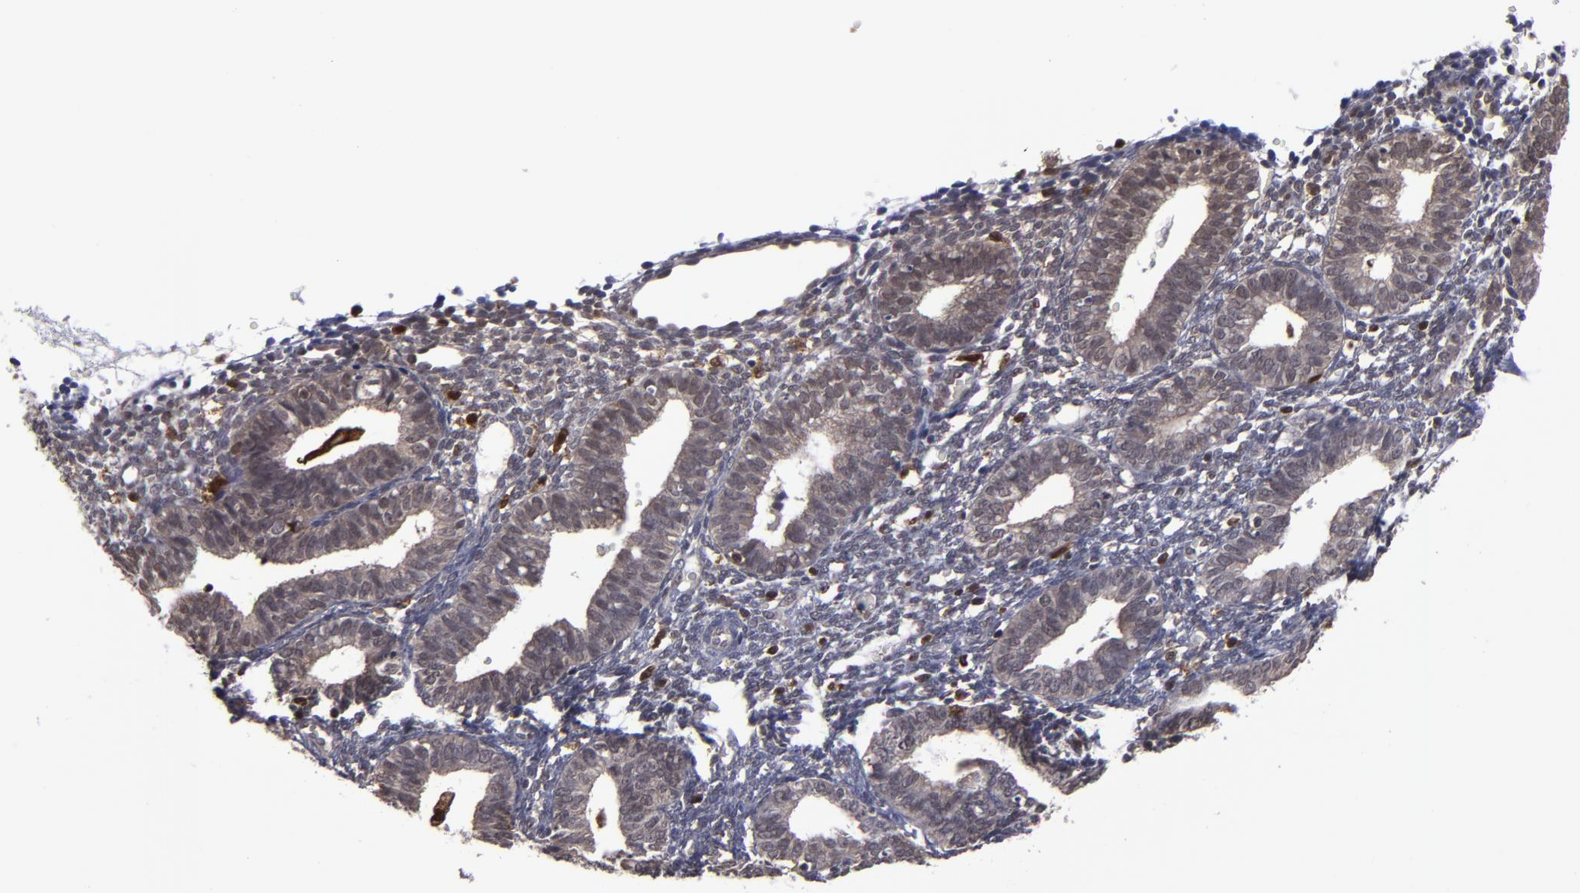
{"staining": {"intensity": "strong", "quantity": "<25%", "location": "cytoplasmic/membranous,nuclear"}, "tissue": "endometrium", "cell_type": "Cells in endometrial stroma", "image_type": "normal", "snomed": [{"axis": "morphology", "description": "Normal tissue, NOS"}, {"axis": "topography", "description": "Endometrium"}], "caption": "Immunohistochemistry image of normal human endometrium stained for a protein (brown), which displays medium levels of strong cytoplasmic/membranous,nuclear staining in about <25% of cells in endometrial stroma.", "gene": "GRB2", "patient": {"sex": "female", "age": 61}}